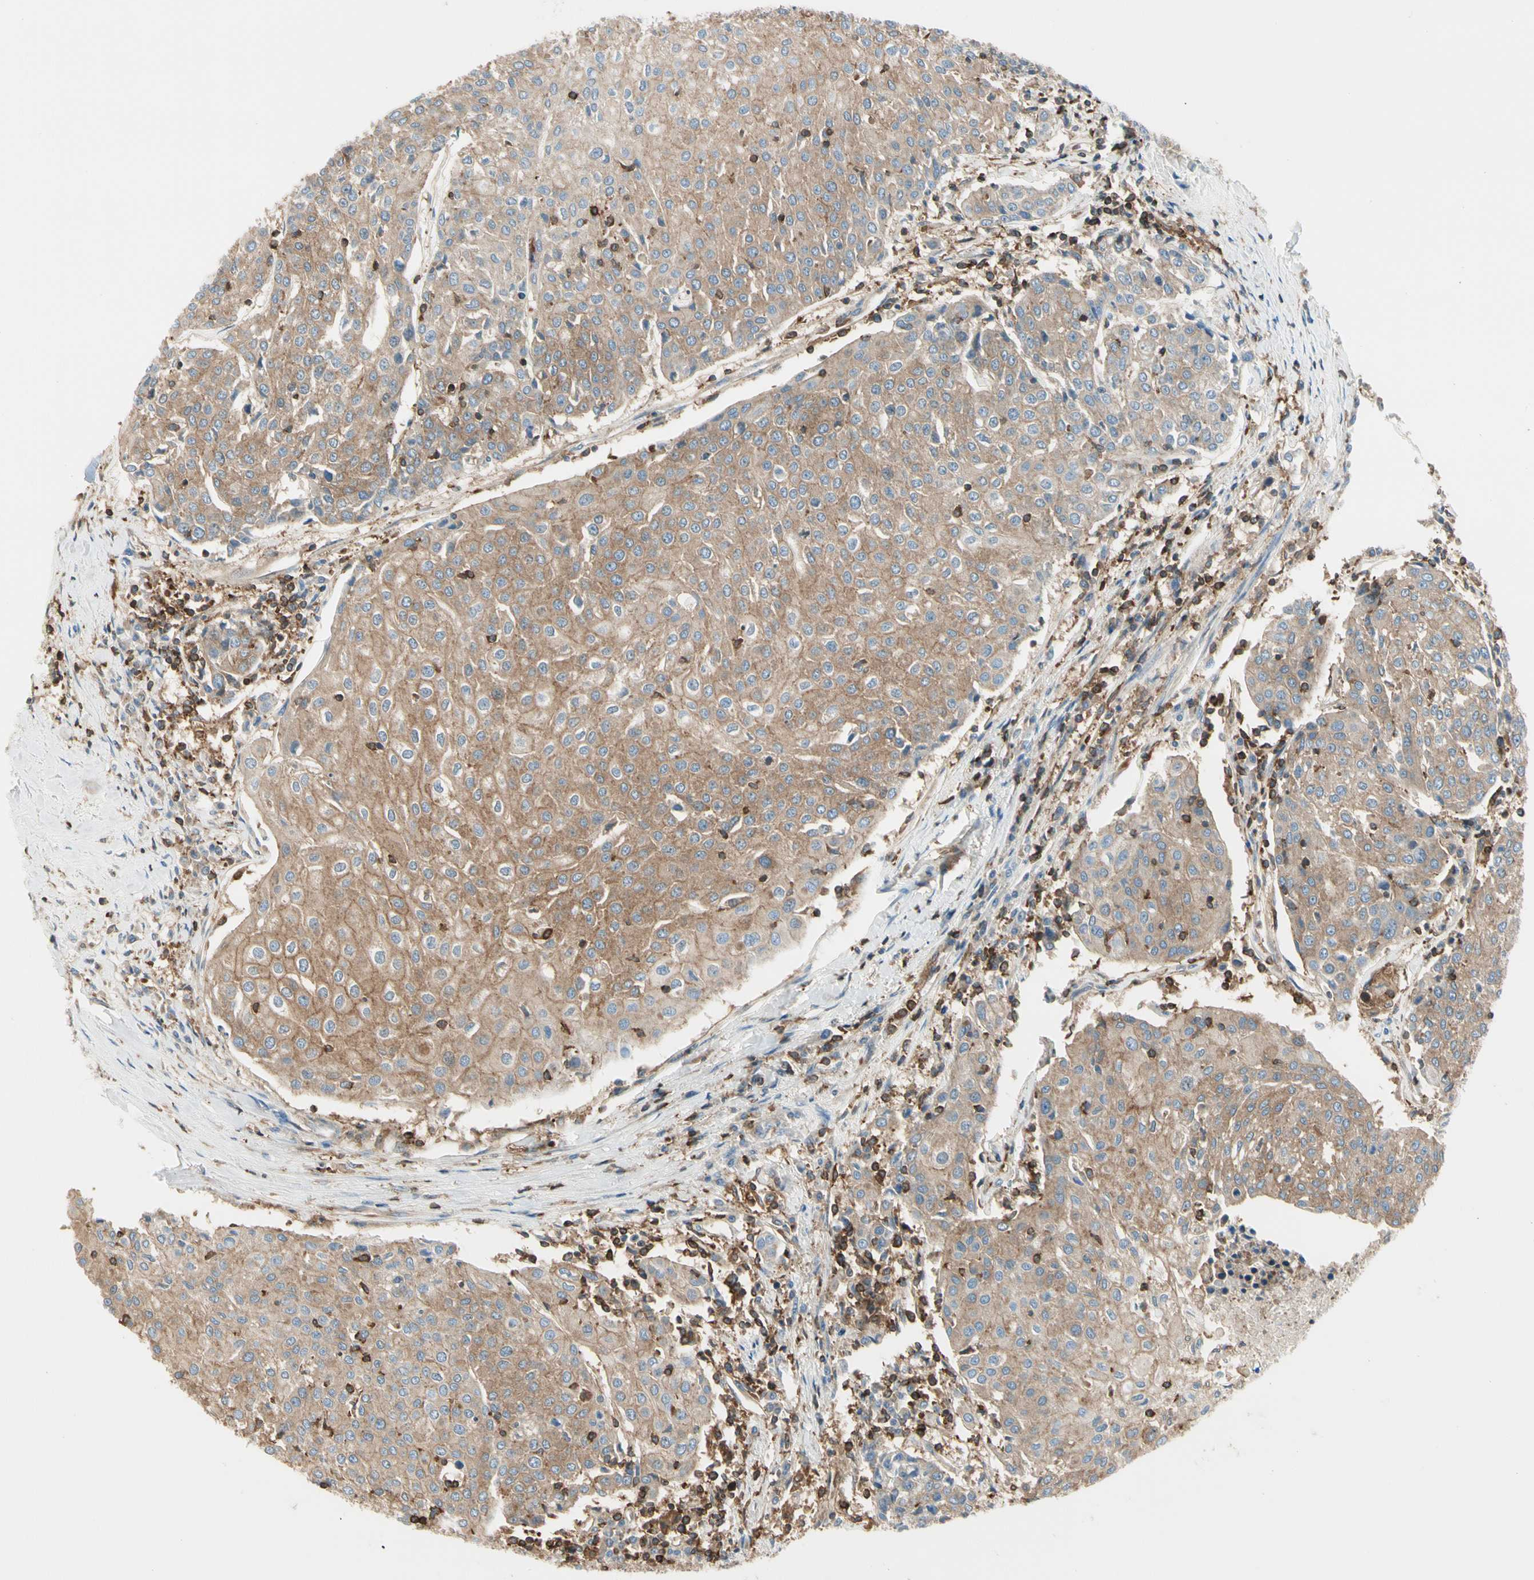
{"staining": {"intensity": "weak", "quantity": ">75%", "location": "cytoplasmic/membranous"}, "tissue": "urothelial cancer", "cell_type": "Tumor cells", "image_type": "cancer", "snomed": [{"axis": "morphology", "description": "Urothelial carcinoma, High grade"}, {"axis": "topography", "description": "Urinary bladder"}], "caption": "High-grade urothelial carcinoma stained for a protein displays weak cytoplasmic/membranous positivity in tumor cells.", "gene": "CAPZA2", "patient": {"sex": "female", "age": 85}}